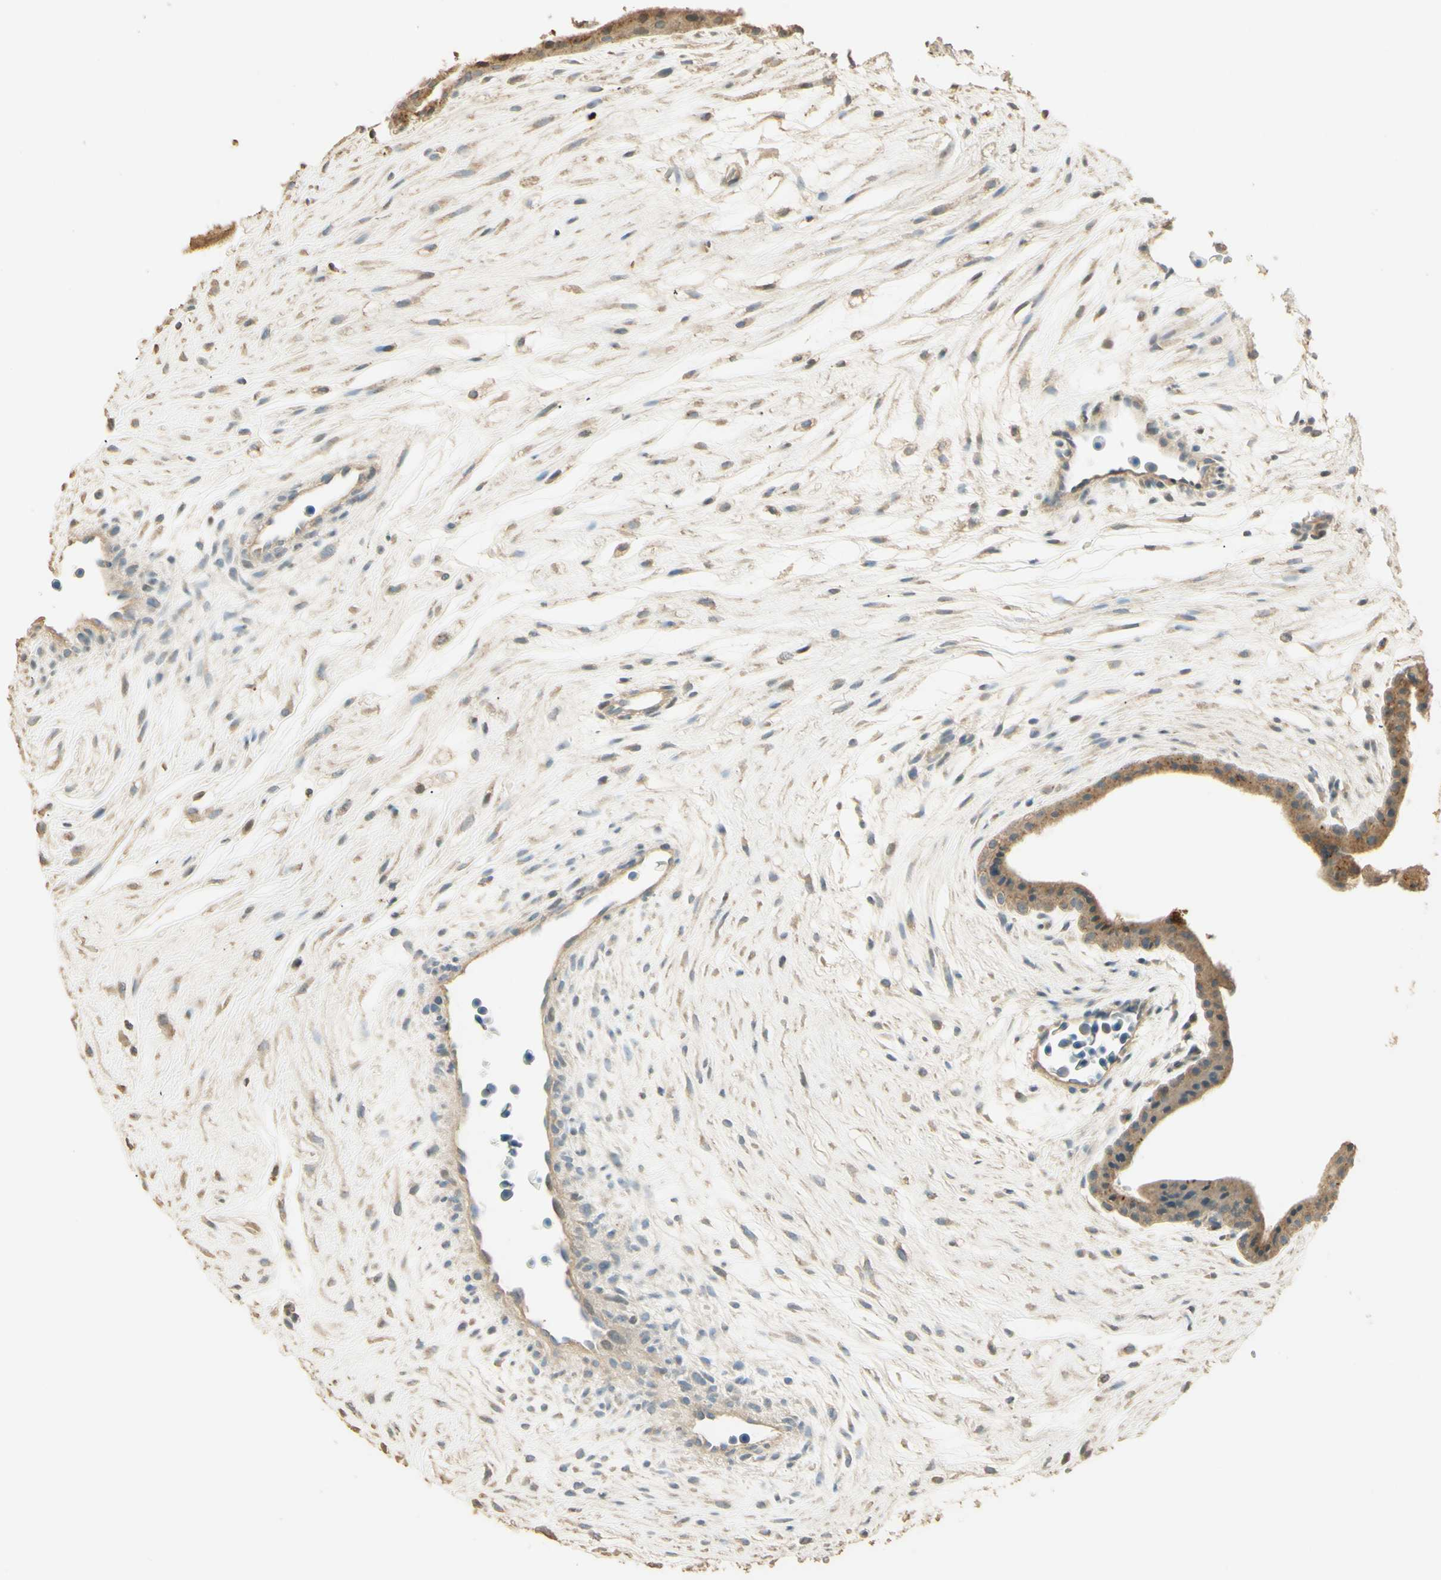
{"staining": {"intensity": "weak", "quantity": ">75%", "location": "cytoplasmic/membranous"}, "tissue": "placenta", "cell_type": "Decidual cells", "image_type": "normal", "snomed": [{"axis": "morphology", "description": "Normal tissue, NOS"}, {"axis": "topography", "description": "Placenta"}], "caption": "Protein staining of normal placenta exhibits weak cytoplasmic/membranous staining in about >75% of decidual cells. The protein of interest is shown in brown color, while the nuclei are stained blue.", "gene": "ARHGEF17", "patient": {"sex": "female", "age": 35}}